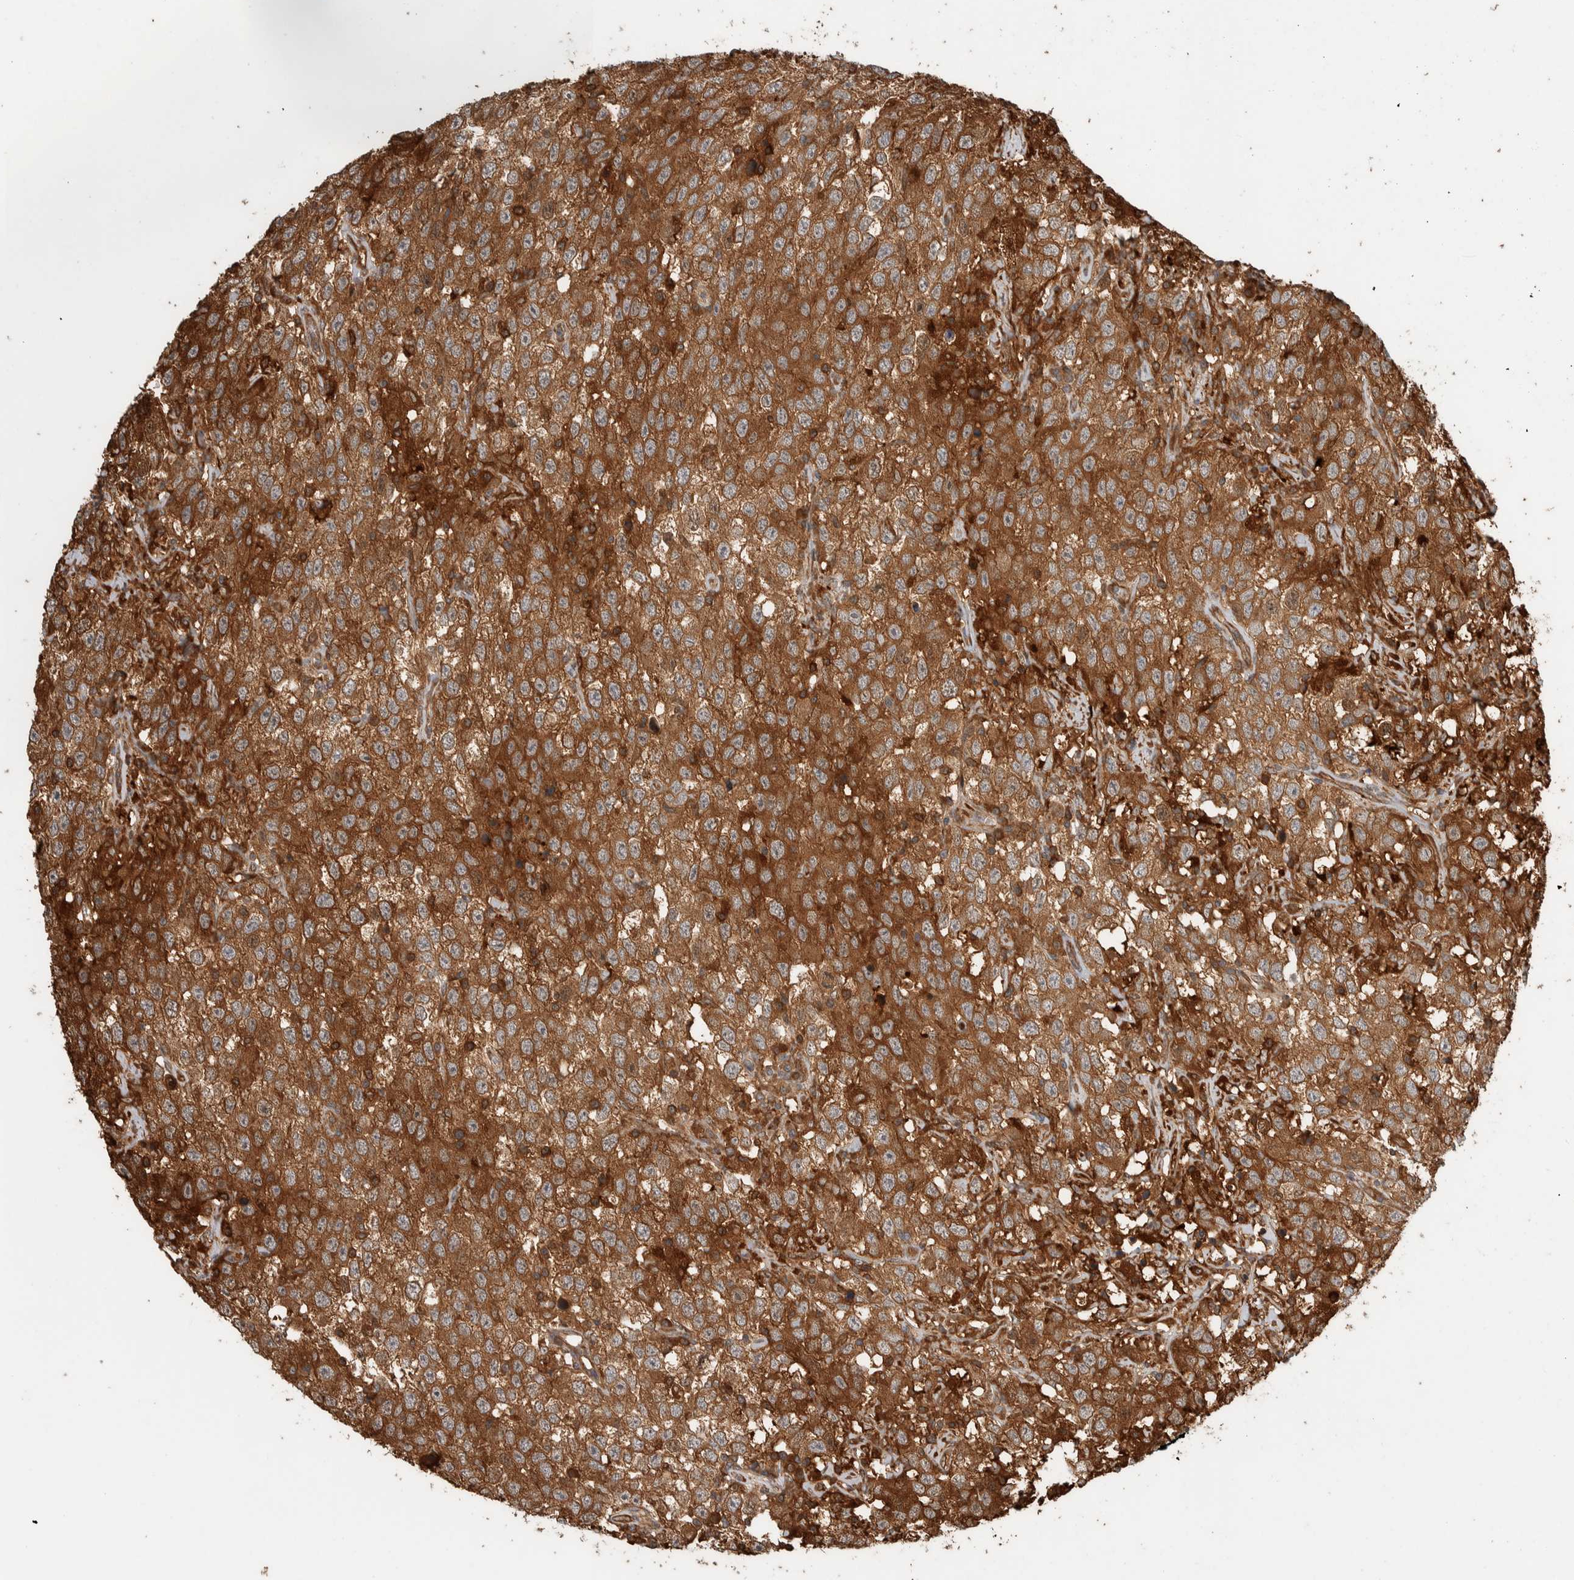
{"staining": {"intensity": "strong", "quantity": ">75%", "location": "cytoplasmic/membranous"}, "tissue": "testis cancer", "cell_type": "Tumor cells", "image_type": "cancer", "snomed": [{"axis": "morphology", "description": "Seminoma, NOS"}, {"axis": "topography", "description": "Testis"}], "caption": "The immunohistochemical stain labels strong cytoplasmic/membranous positivity in tumor cells of testis seminoma tissue. The protein is shown in brown color, while the nuclei are stained blue.", "gene": "CNTROB", "patient": {"sex": "male", "age": 41}}